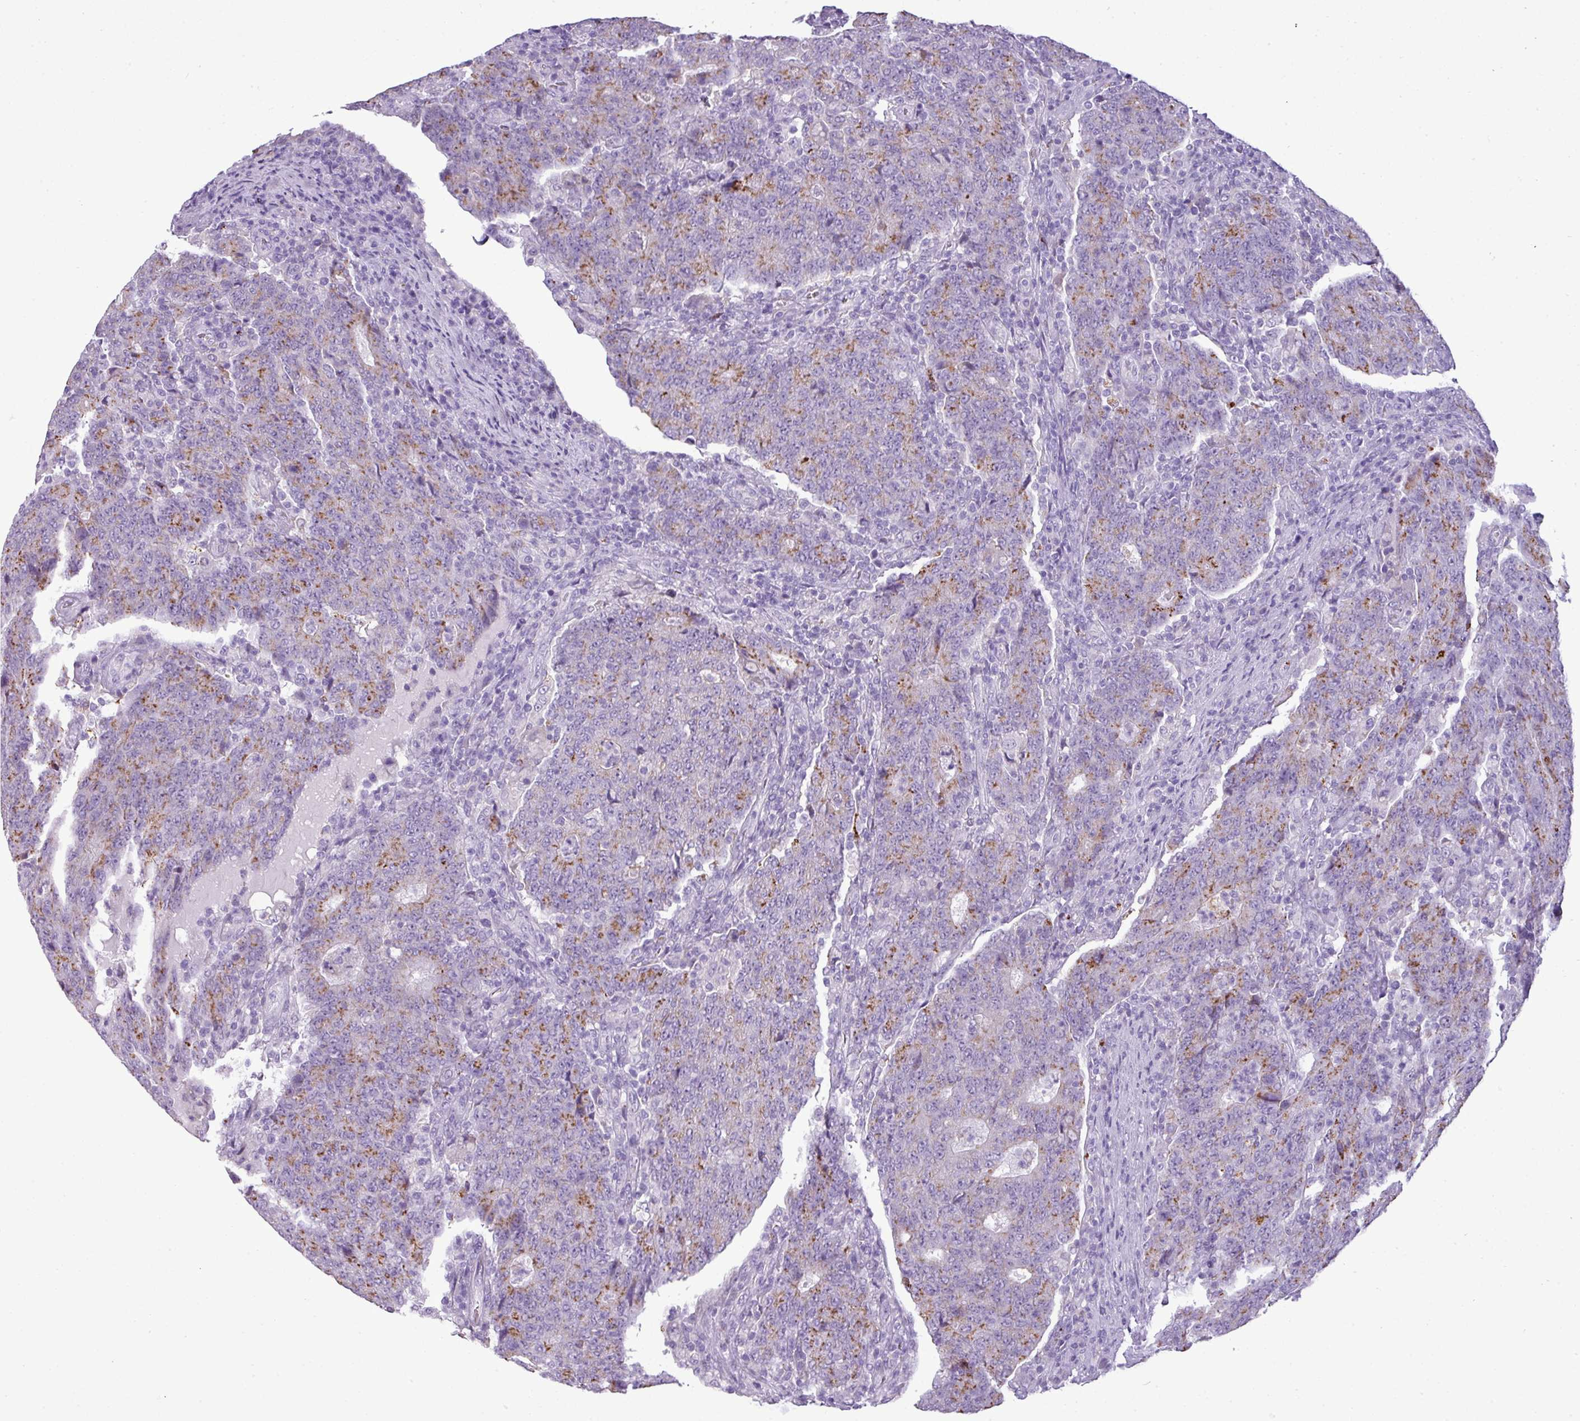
{"staining": {"intensity": "moderate", "quantity": "25%-75%", "location": "cytoplasmic/membranous"}, "tissue": "colorectal cancer", "cell_type": "Tumor cells", "image_type": "cancer", "snomed": [{"axis": "morphology", "description": "Adenocarcinoma, NOS"}, {"axis": "topography", "description": "Colon"}], "caption": "This is an image of immunohistochemistry (IHC) staining of colorectal adenocarcinoma, which shows moderate staining in the cytoplasmic/membranous of tumor cells.", "gene": "RBMXL2", "patient": {"sex": "female", "age": 75}}